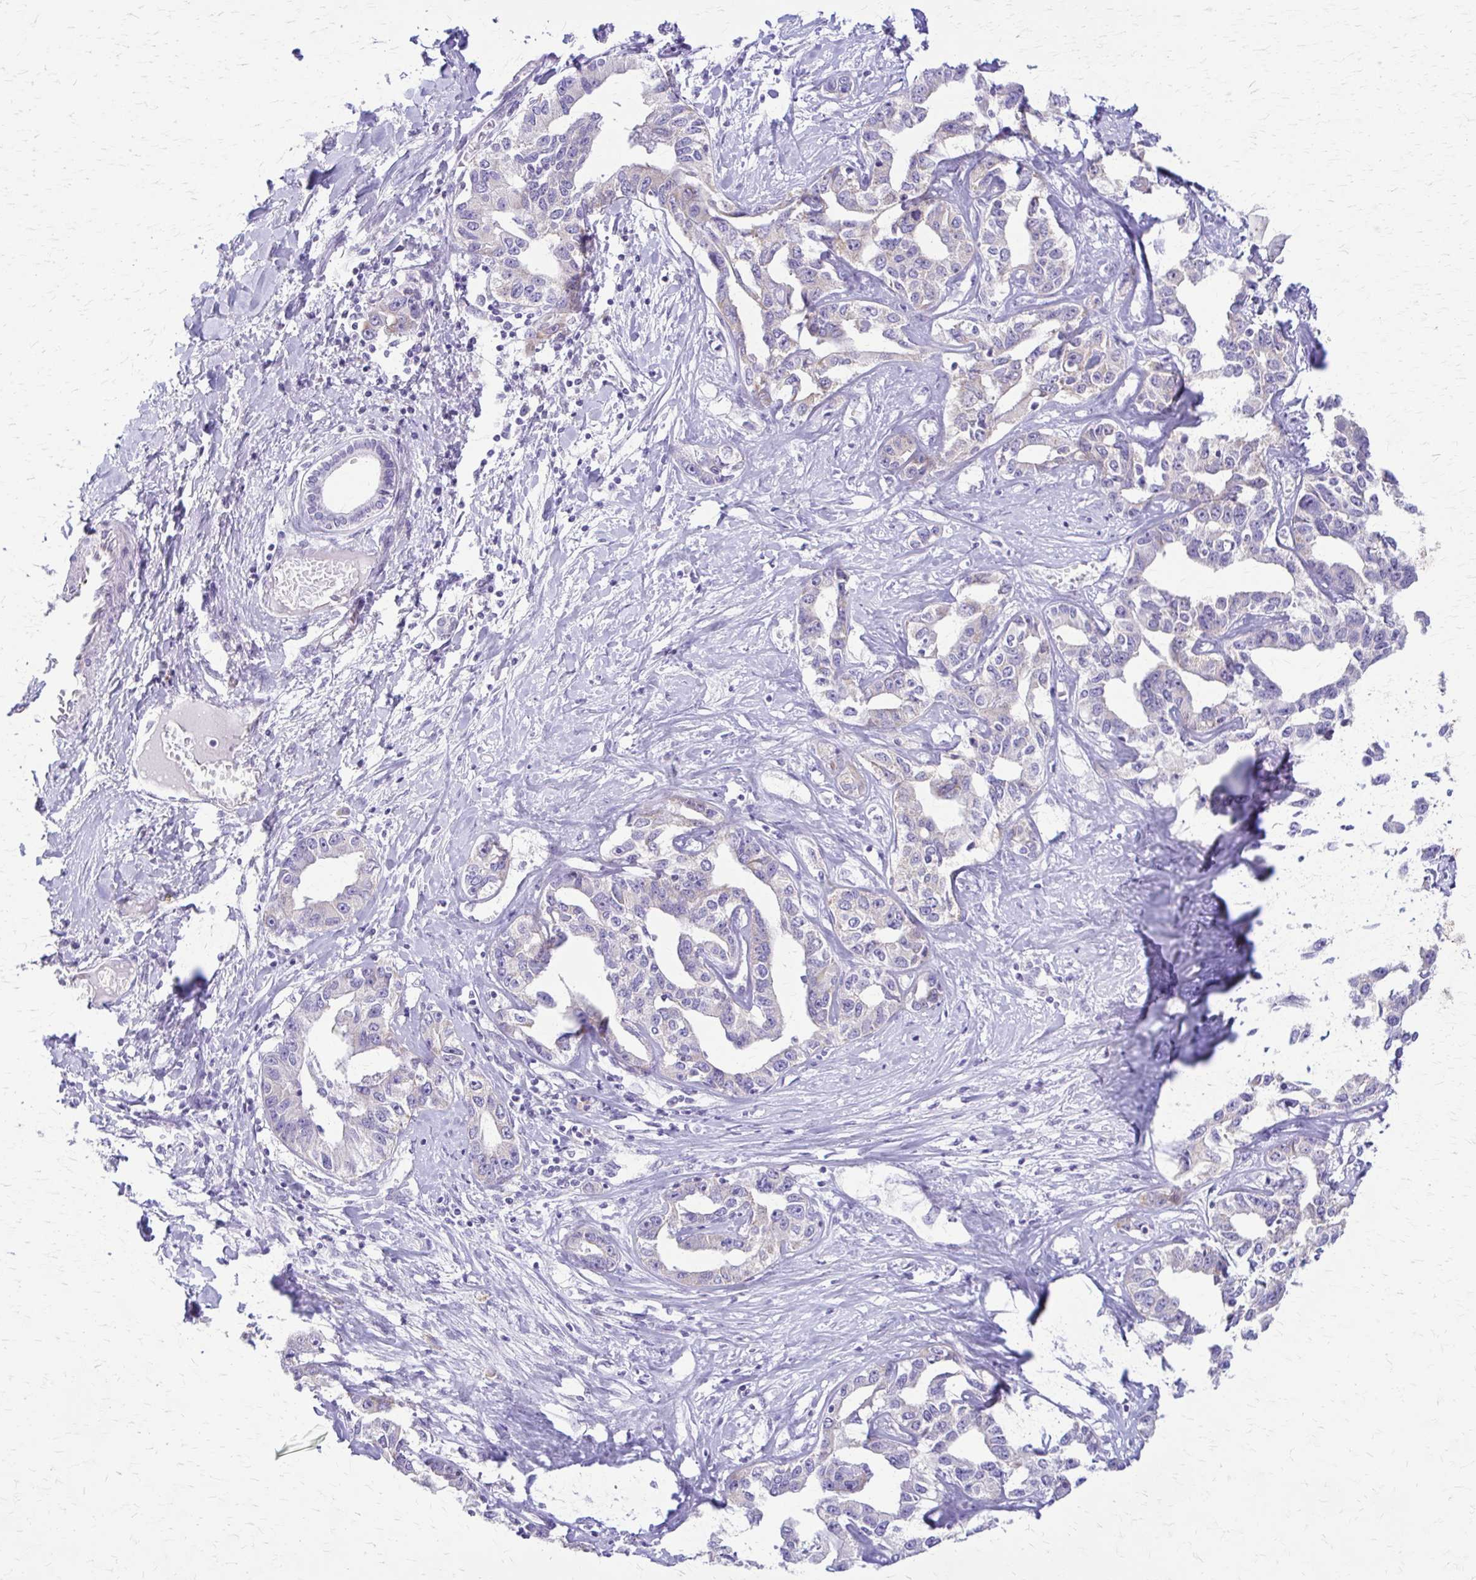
{"staining": {"intensity": "negative", "quantity": "none", "location": "none"}, "tissue": "liver cancer", "cell_type": "Tumor cells", "image_type": "cancer", "snomed": [{"axis": "morphology", "description": "Cholangiocarcinoma"}, {"axis": "topography", "description": "Liver"}], "caption": "Immunohistochemical staining of human liver cancer demonstrates no significant expression in tumor cells.", "gene": "SAMD13", "patient": {"sex": "male", "age": 59}}